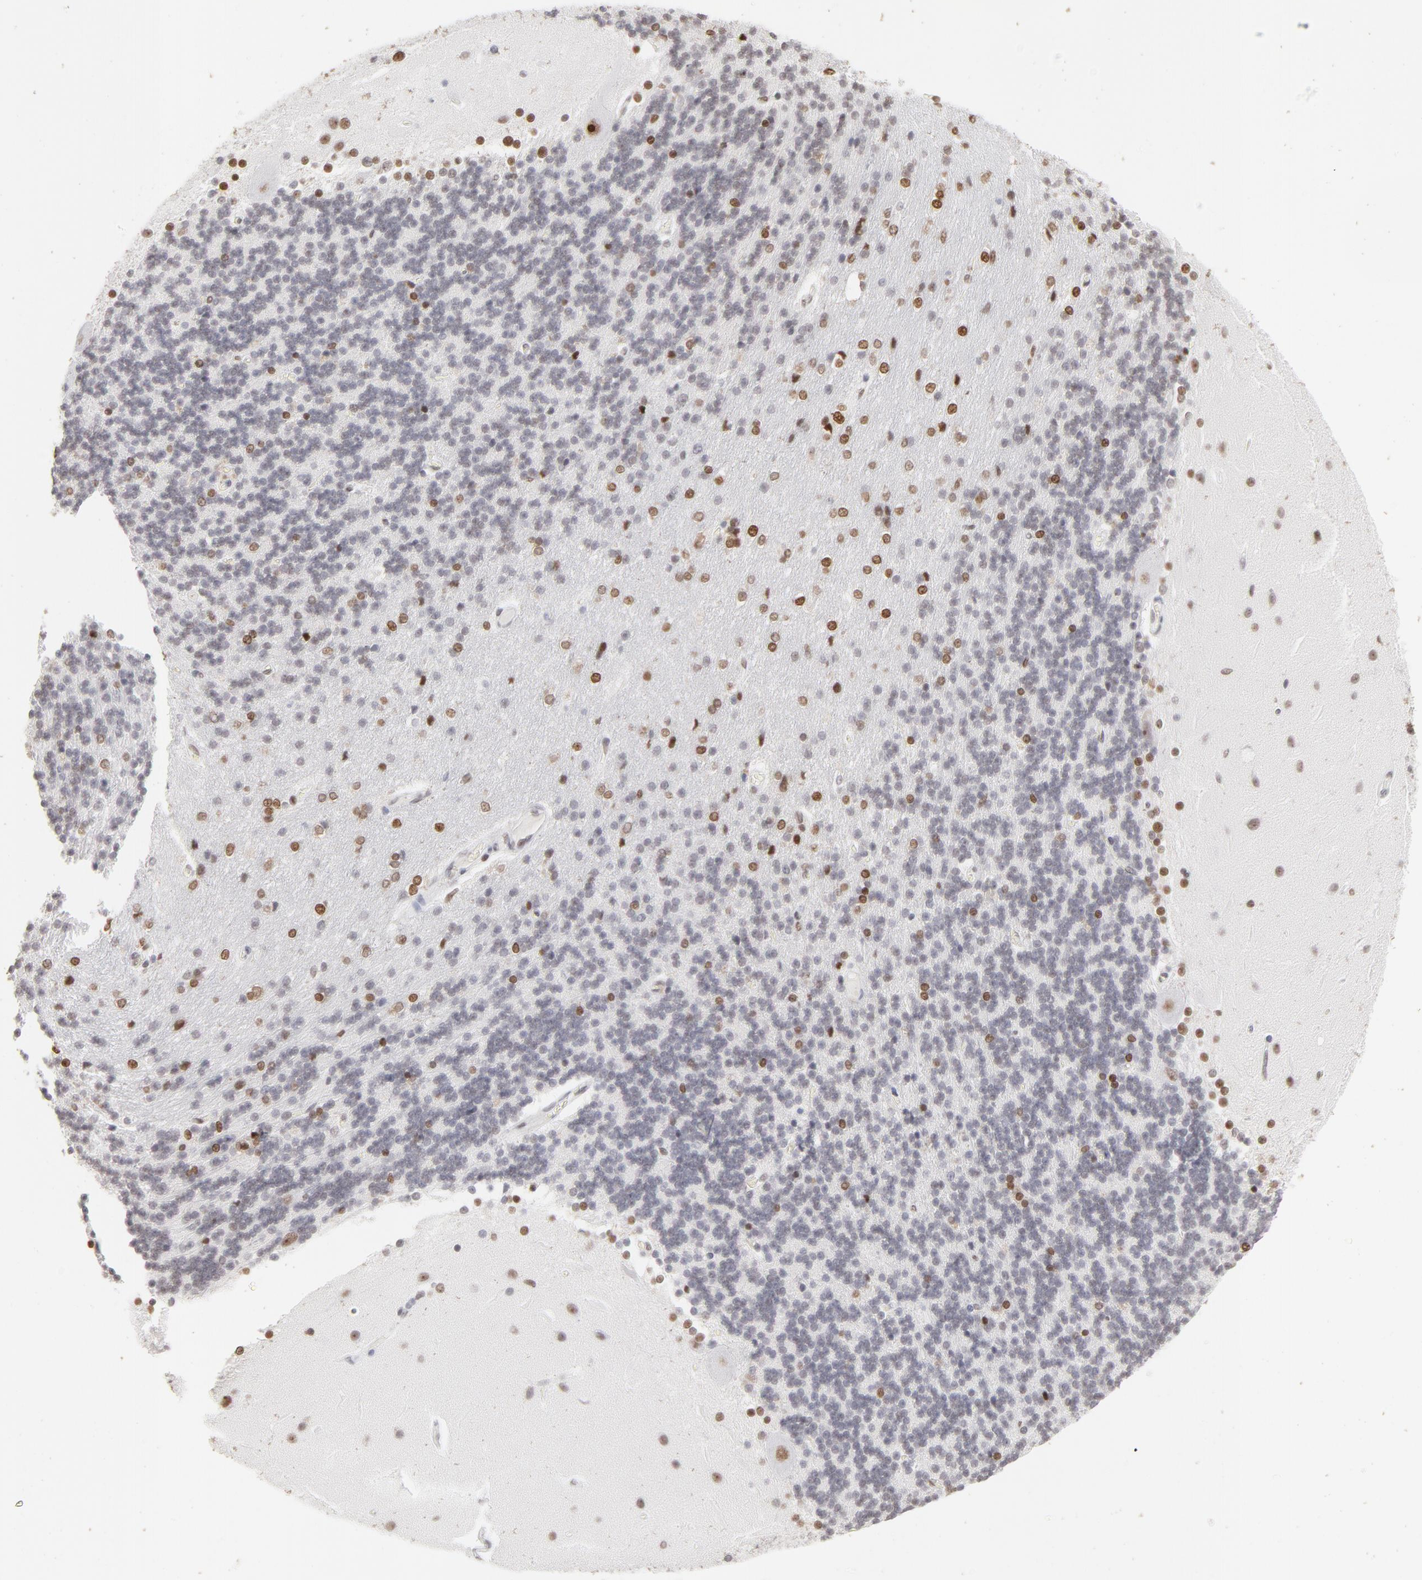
{"staining": {"intensity": "strong", "quantity": "<25%", "location": "nuclear"}, "tissue": "cerebellum", "cell_type": "Cells in granular layer", "image_type": "normal", "snomed": [{"axis": "morphology", "description": "Normal tissue, NOS"}, {"axis": "topography", "description": "Cerebellum"}], "caption": "Protein expression by IHC demonstrates strong nuclear staining in approximately <25% of cells in granular layer in normal cerebellum. Using DAB (3,3'-diaminobenzidine) (brown) and hematoxylin (blue) stains, captured at high magnification using brightfield microscopy.", "gene": "PARP1", "patient": {"sex": "female", "age": 54}}